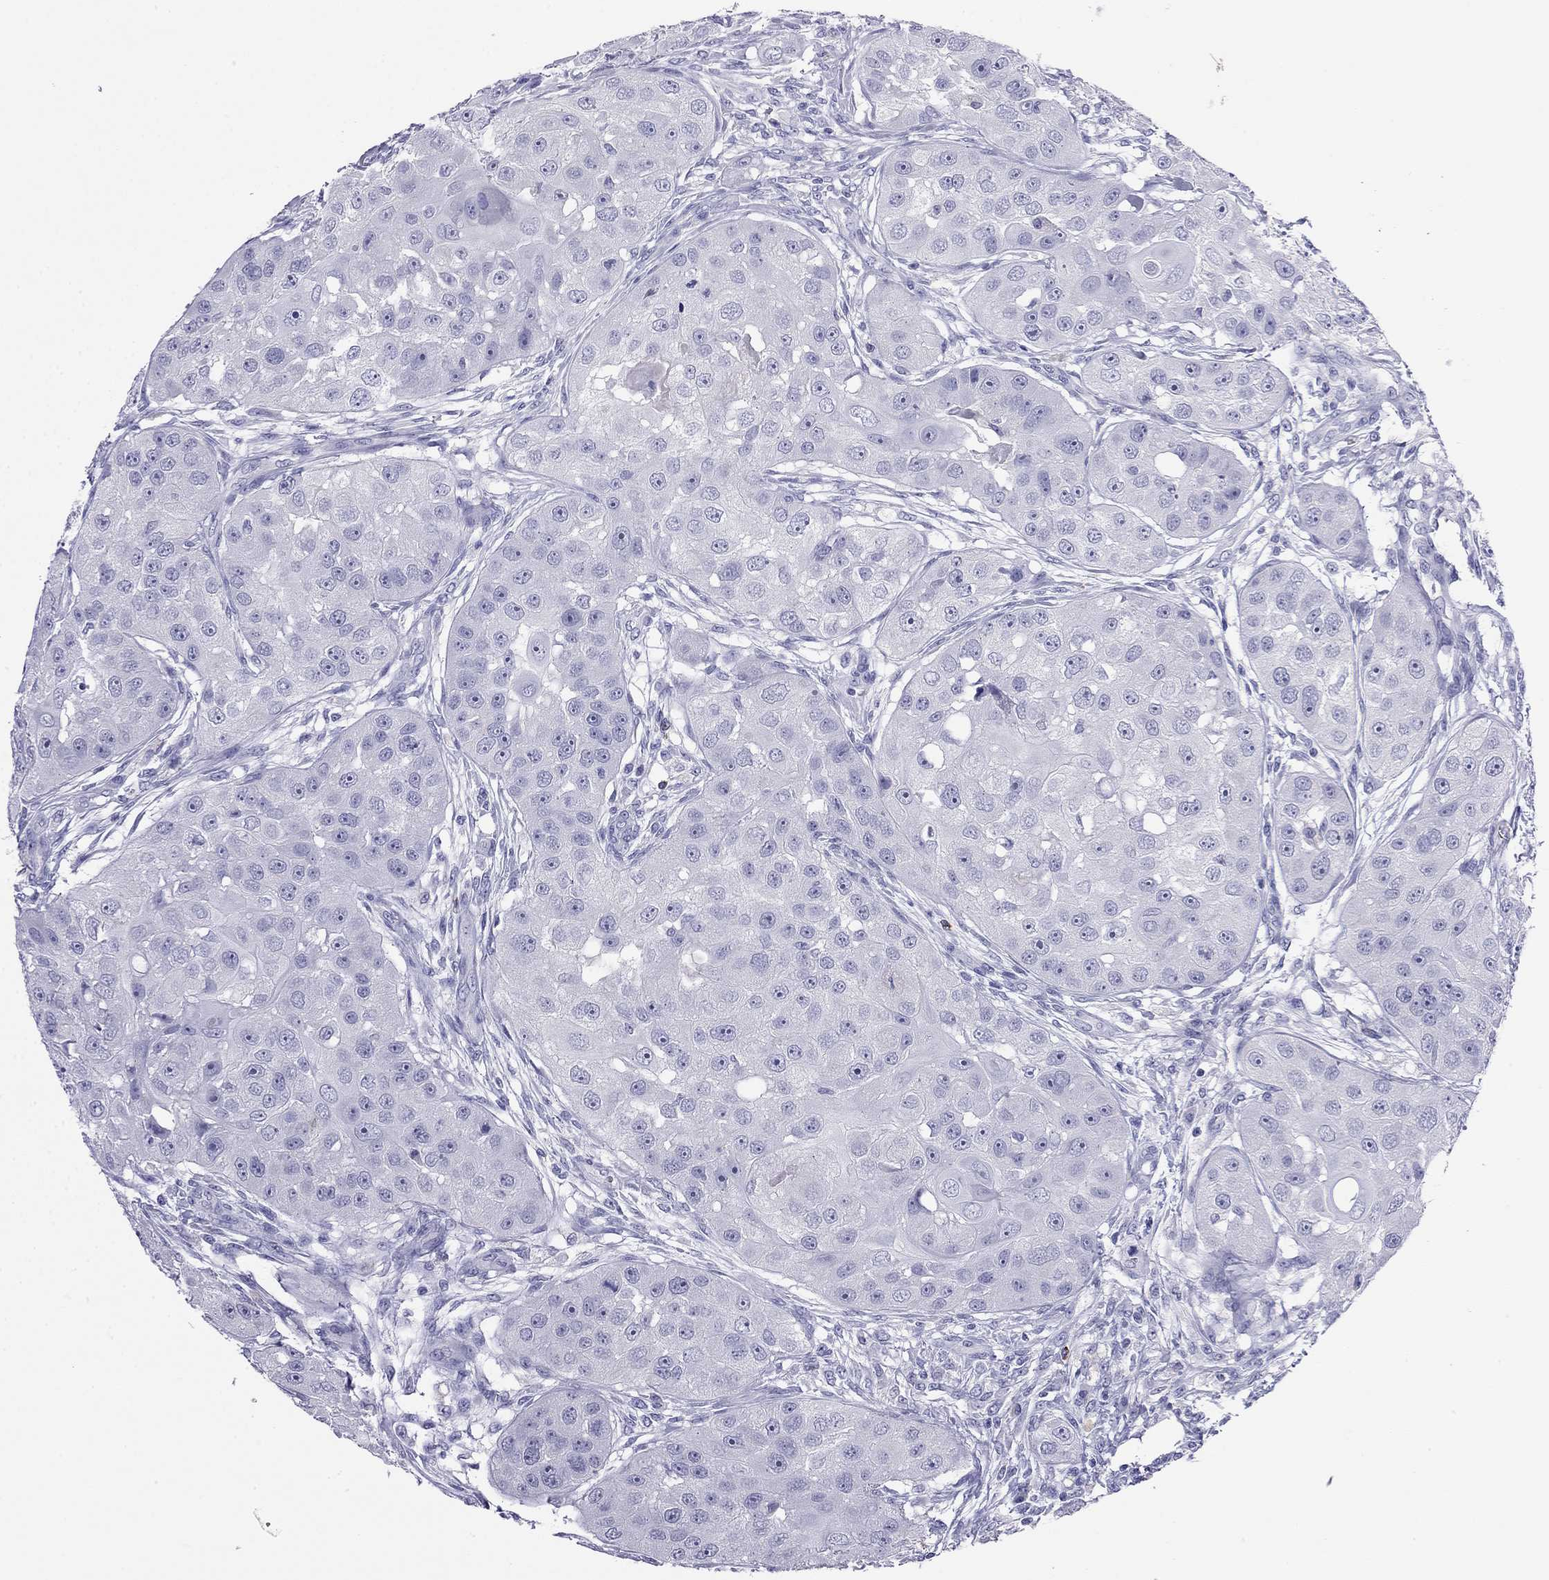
{"staining": {"intensity": "negative", "quantity": "none", "location": "none"}, "tissue": "head and neck cancer", "cell_type": "Tumor cells", "image_type": "cancer", "snomed": [{"axis": "morphology", "description": "Squamous cell carcinoma, NOS"}, {"axis": "topography", "description": "Head-Neck"}], "caption": "The immunohistochemistry (IHC) photomicrograph has no significant staining in tumor cells of head and neck cancer (squamous cell carcinoma) tissue.", "gene": "ODF4", "patient": {"sex": "male", "age": 51}}